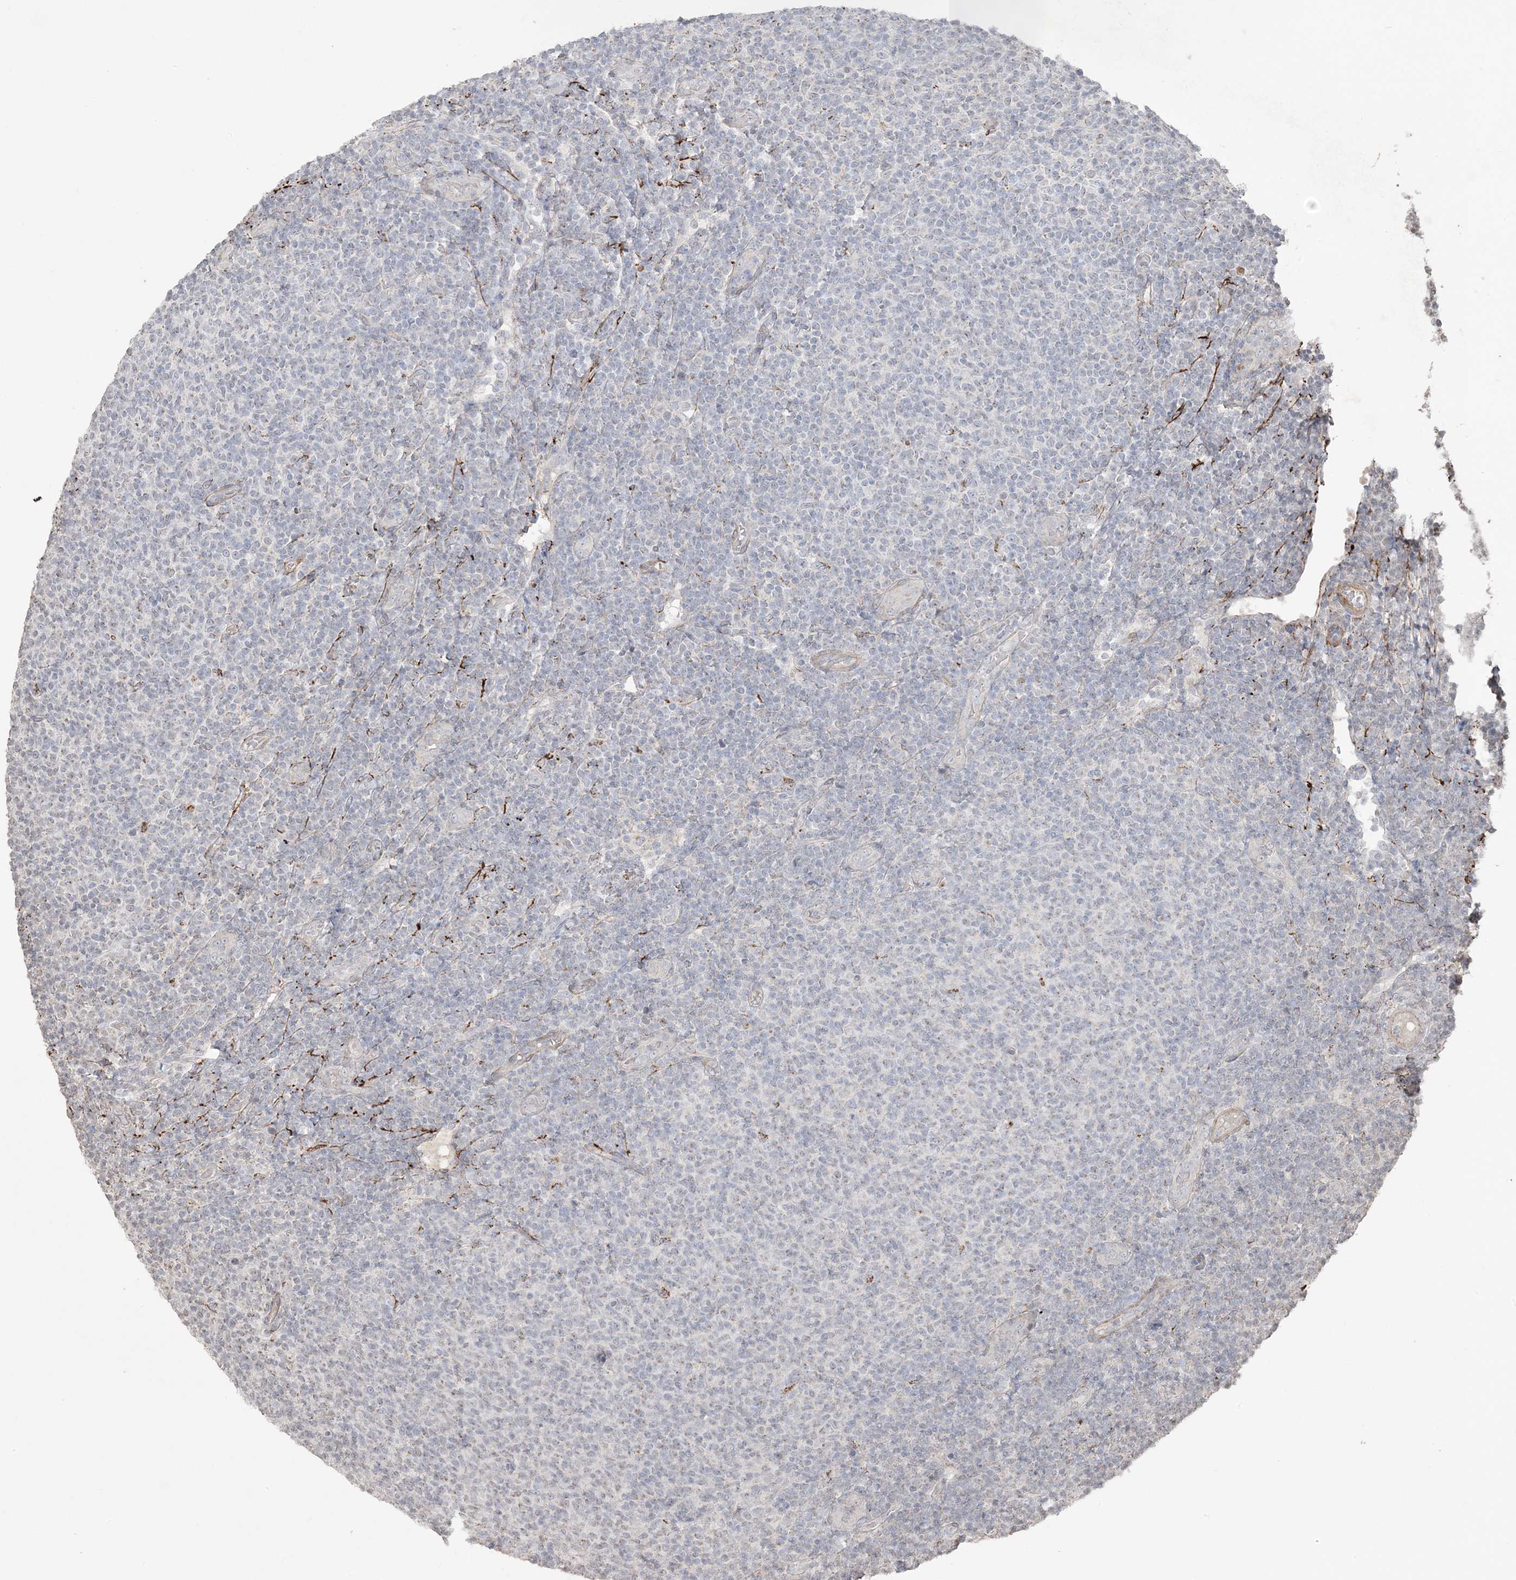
{"staining": {"intensity": "weak", "quantity": "<25%", "location": "cytoplasmic/membranous"}, "tissue": "lymphoma", "cell_type": "Tumor cells", "image_type": "cancer", "snomed": [{"axis": "morphology", "description": "Malignant lymphoma, non-Hodgkin's type, Low grade"}, {"axis": "topography", "description": "Lymph node"}], "caption": "Human lymphoma stained for a protein using immunohistochemistry demonstrates no expression in tumor cells.", "gene": "XRN1", "patient": {"sex": "male", "age": 66}}